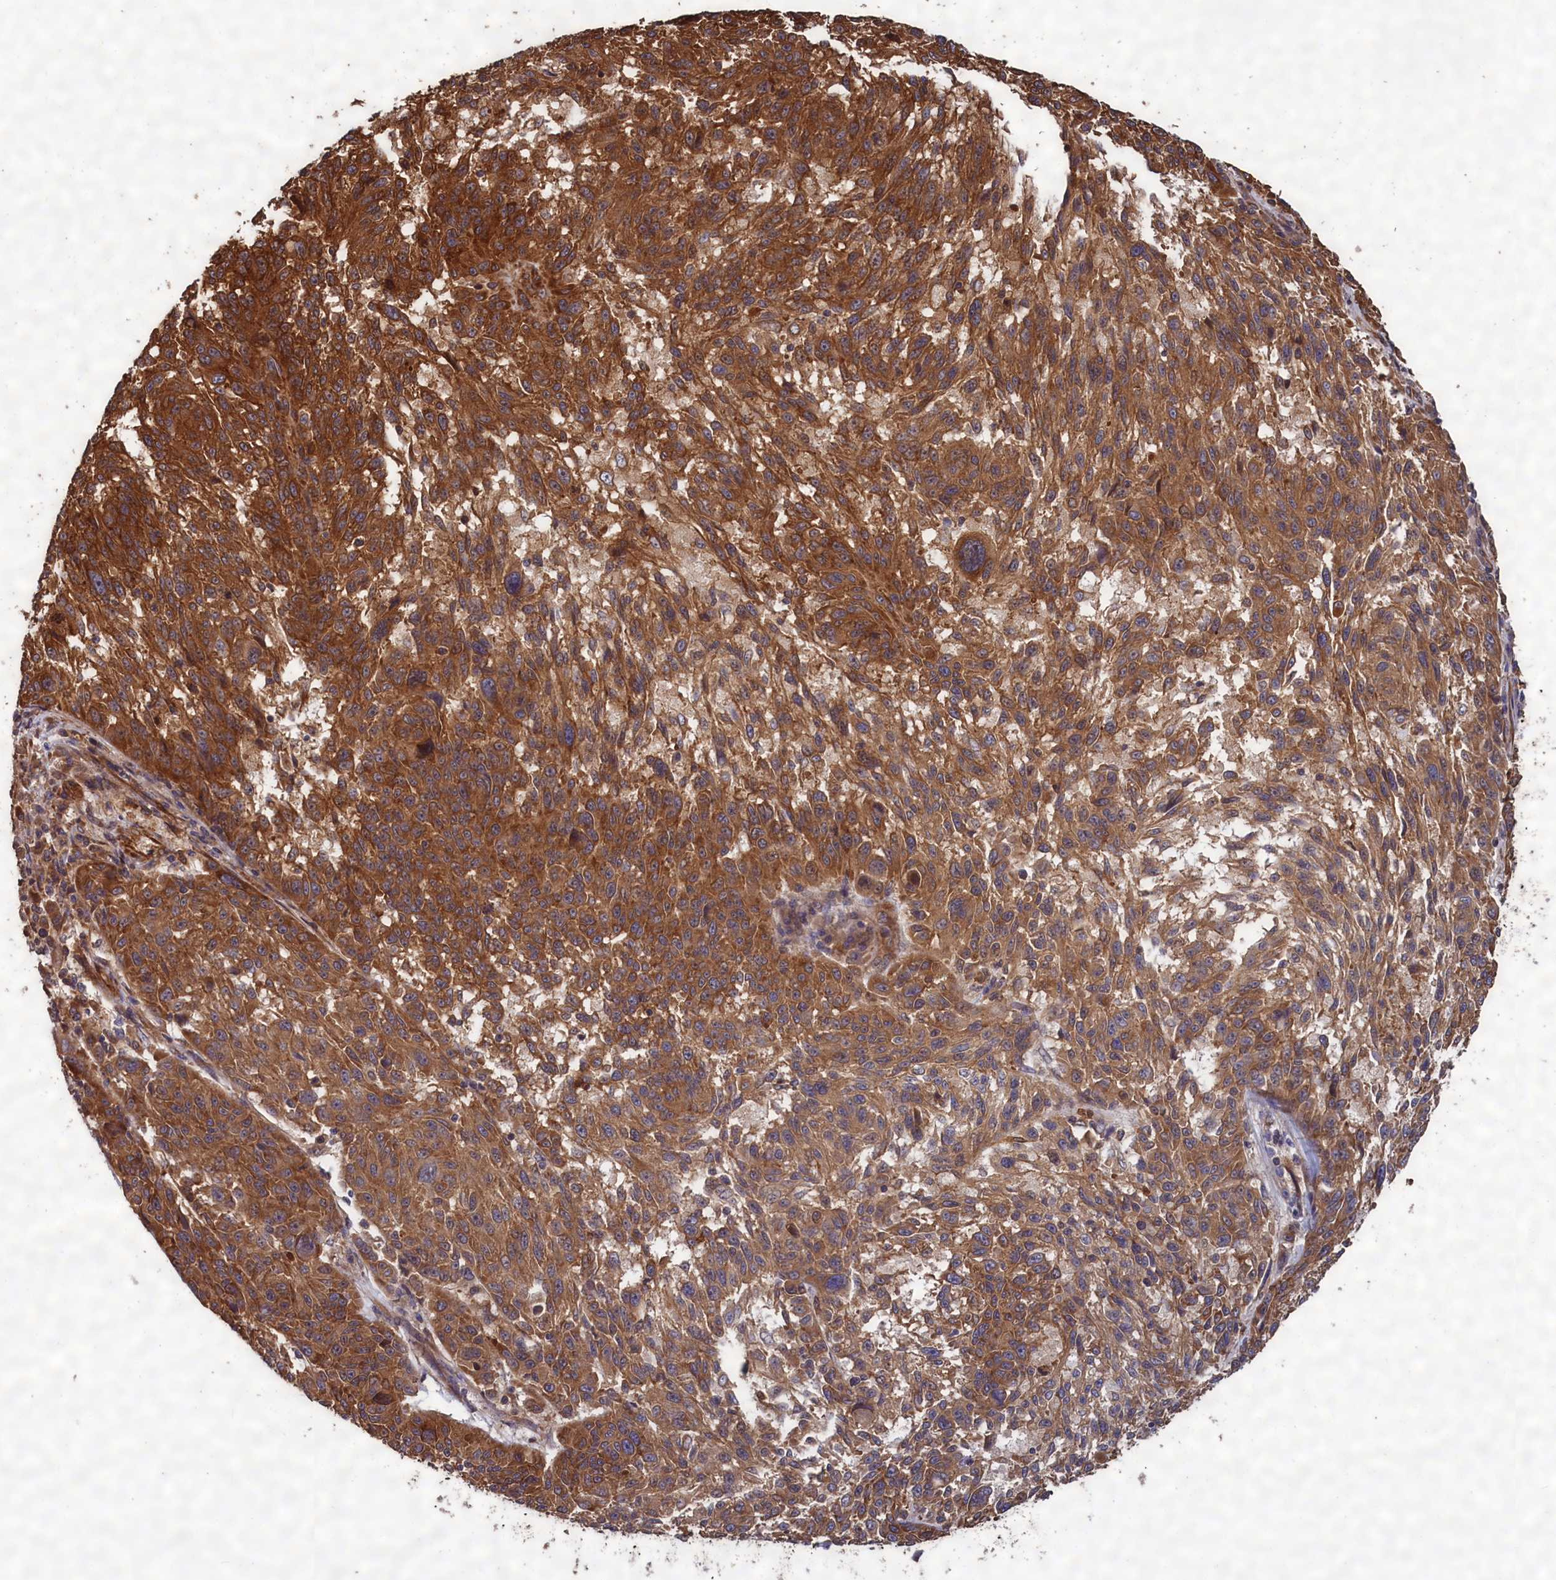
{"staining": {"intensity": "strong", "quantity": ">75%", "location": "cytoplasmic/membranous"}, "tissue": "melanoma", "cell_type": "Tumor cells", "image_type": "cancer", "snomed": [{"axis": "morphology", "description": "Malignant melanoma, NOS"}, {"axis": "topography", "description": "Skin"}], "caption": "Immunohistochemistry (IHC) image of neoplastic tissue: human melanoma stained using immunohistochemistry (IHC) shows high levels of strong protein expression localized specifically in the cytoplasmic/membranous of tumor cells, appearing as a cytoplasmic/membranous brown color.", "gene": "CCDC124", "patient": {"sex": "male", "age": 53}}